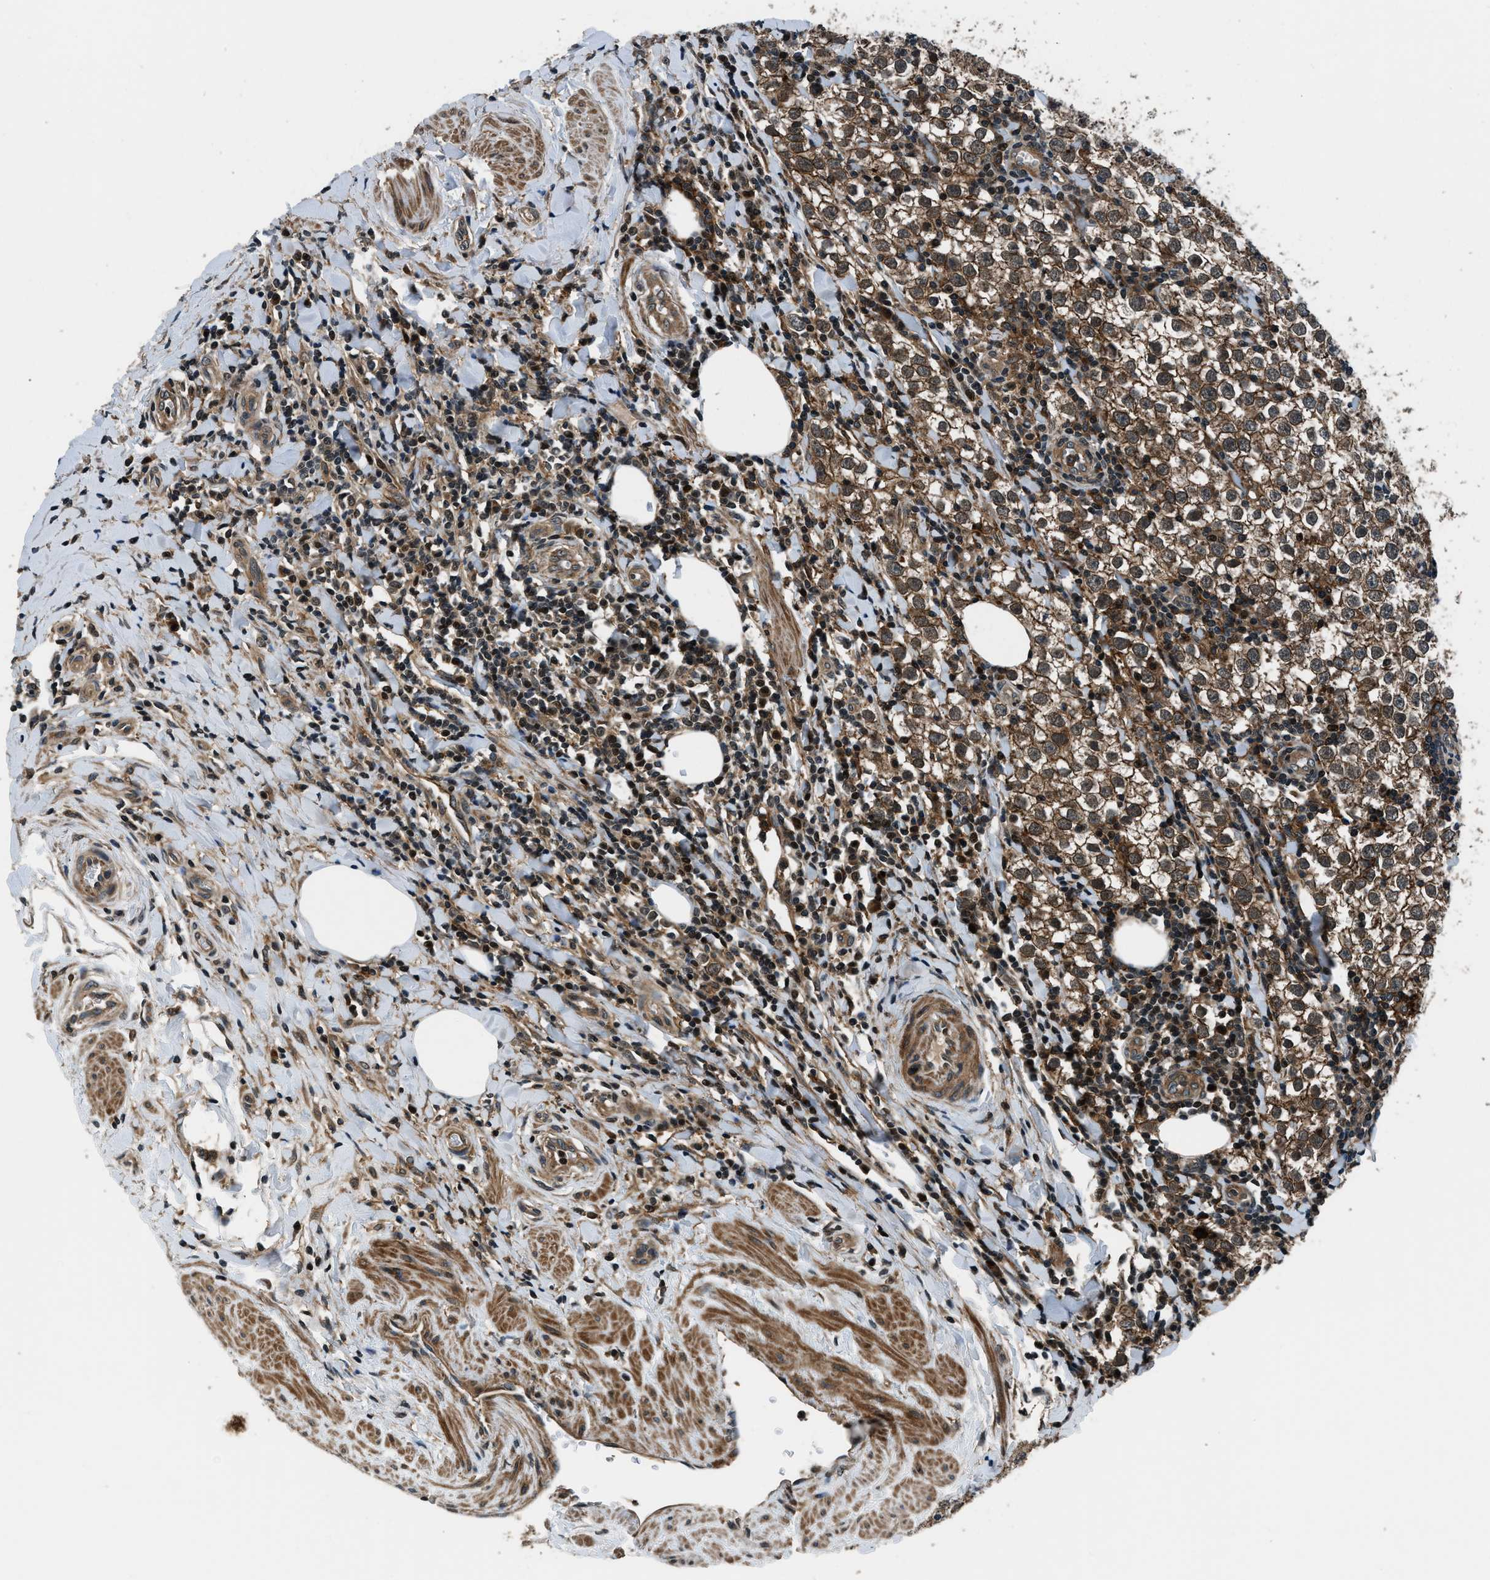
{"staining": {"intensity": "strong", "quantity": ">75%", "location": "cytoplasmic/membranous"}, "tissue": "testis cancer", "cell_type": "Tumor cells", "image_type": "cancer", "snomed": [{"axis": "morphology", "description": "Seminoma, NOS"}, {"axis": "morphology", "description": "Carcinoma, Embryonal, NOS"}, {"axis": "topography", "description": "Testis"}], "caption": "Immunohistochemical staining of seminoma (testis) demonstrates high levels of strong cytoplasmic/membranous positivity in about >75% of tumor cells.", "gene": "ARHGEF11", "patient": {"sex": "male", "age": 36}}